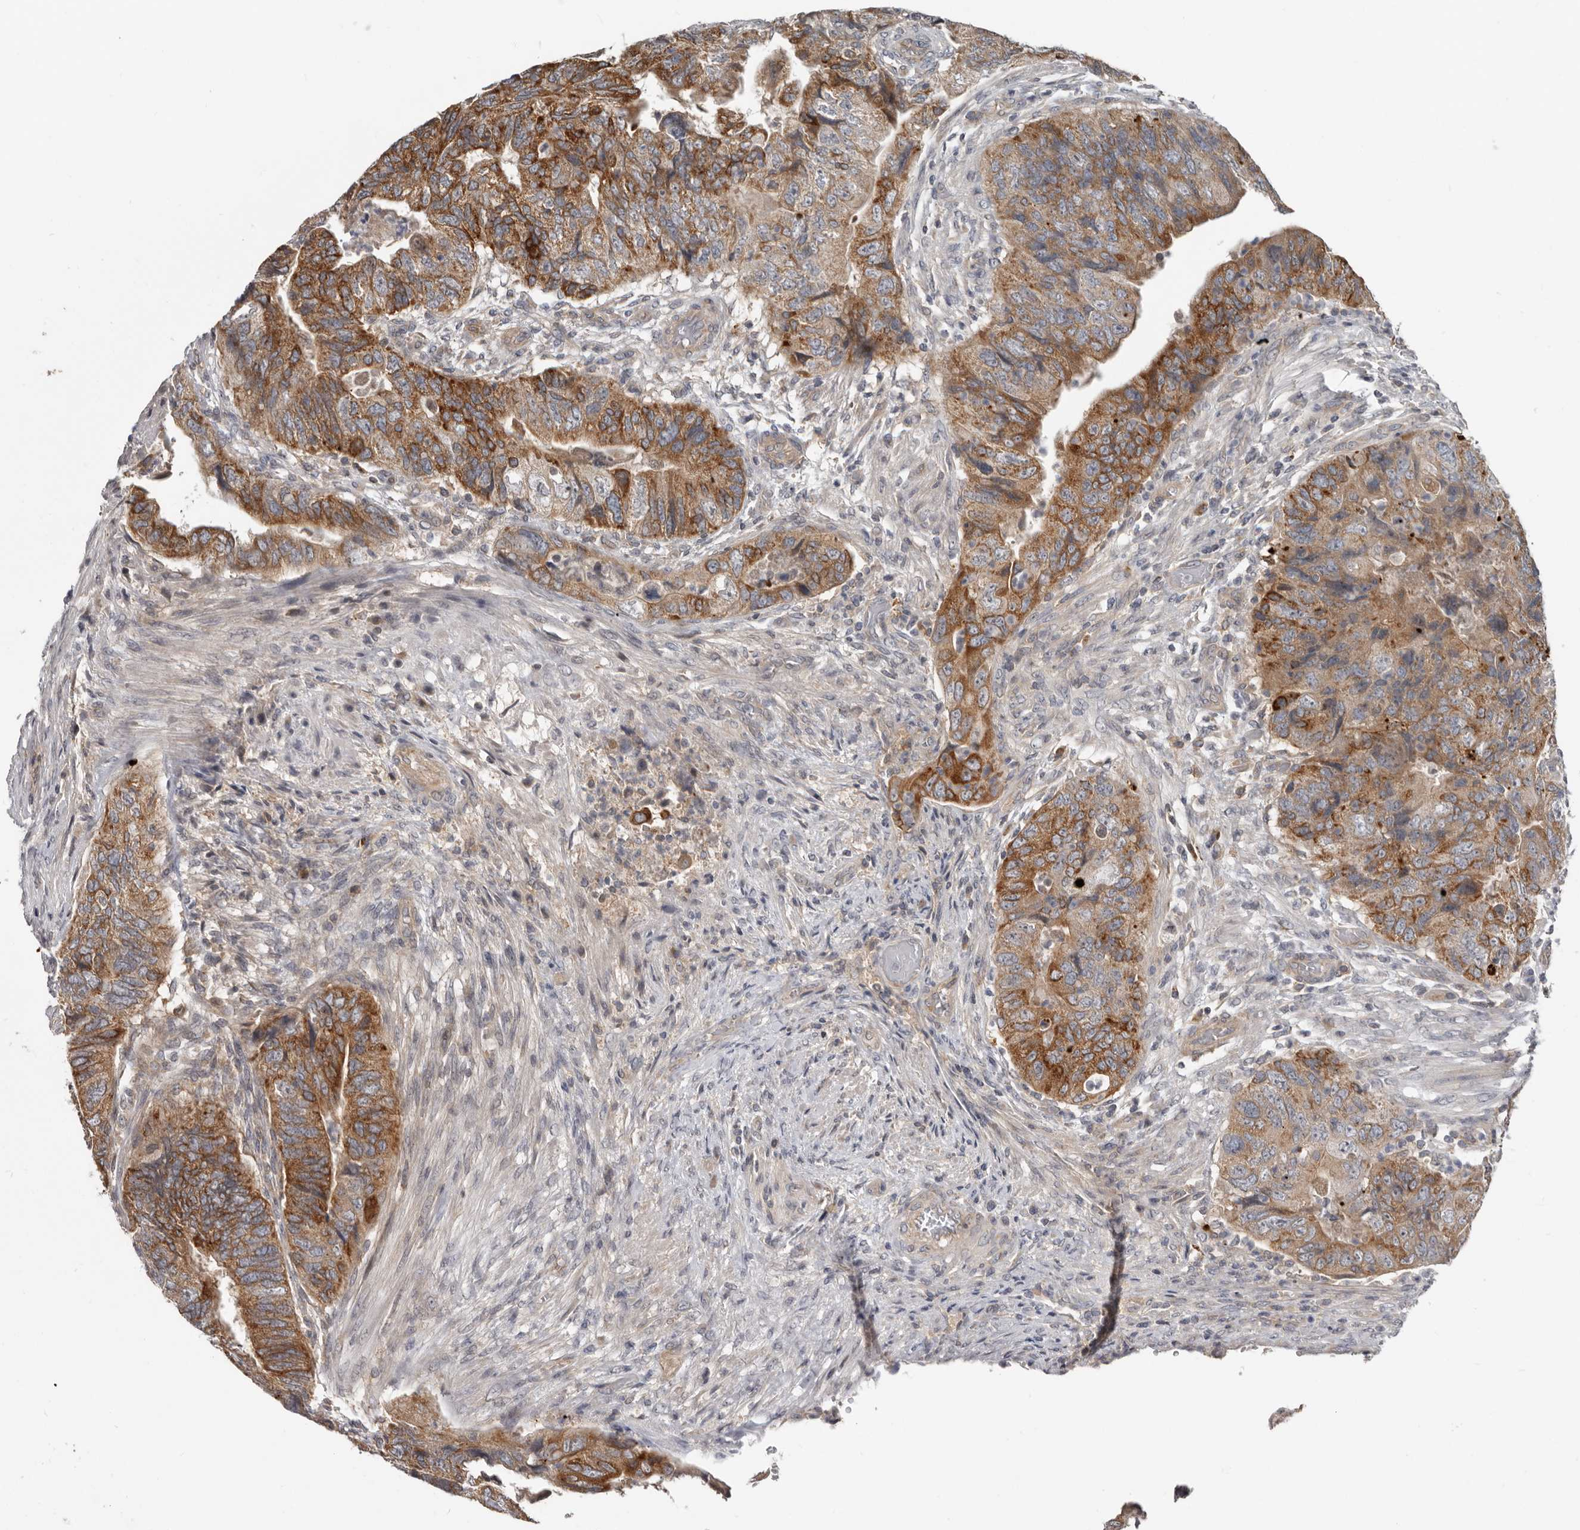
{"staining": {"intensity": "moderate", "quantity": ">75%", "location": "cytoplasmic/membranous"}, "tissue": "colorectal cancer", "cell_type": "Tumor cells", "image_type": "cancer", "snomed": [{"axis": "morphology", "description": "Adenocarcinoma, NOS"}, {"axis": "topography", "description": "Rectum"}], "caption": "Colorectal cancer stained with DAB IHC exhibits medium levels of moderate cytoplasmic/membranous positivity in about >75% of tumor cells. (brown staining indicates protein expression, while blue staining denotes nuclei).", "gene": "BAD", "patient": {"sex": "male", "age": 63}}